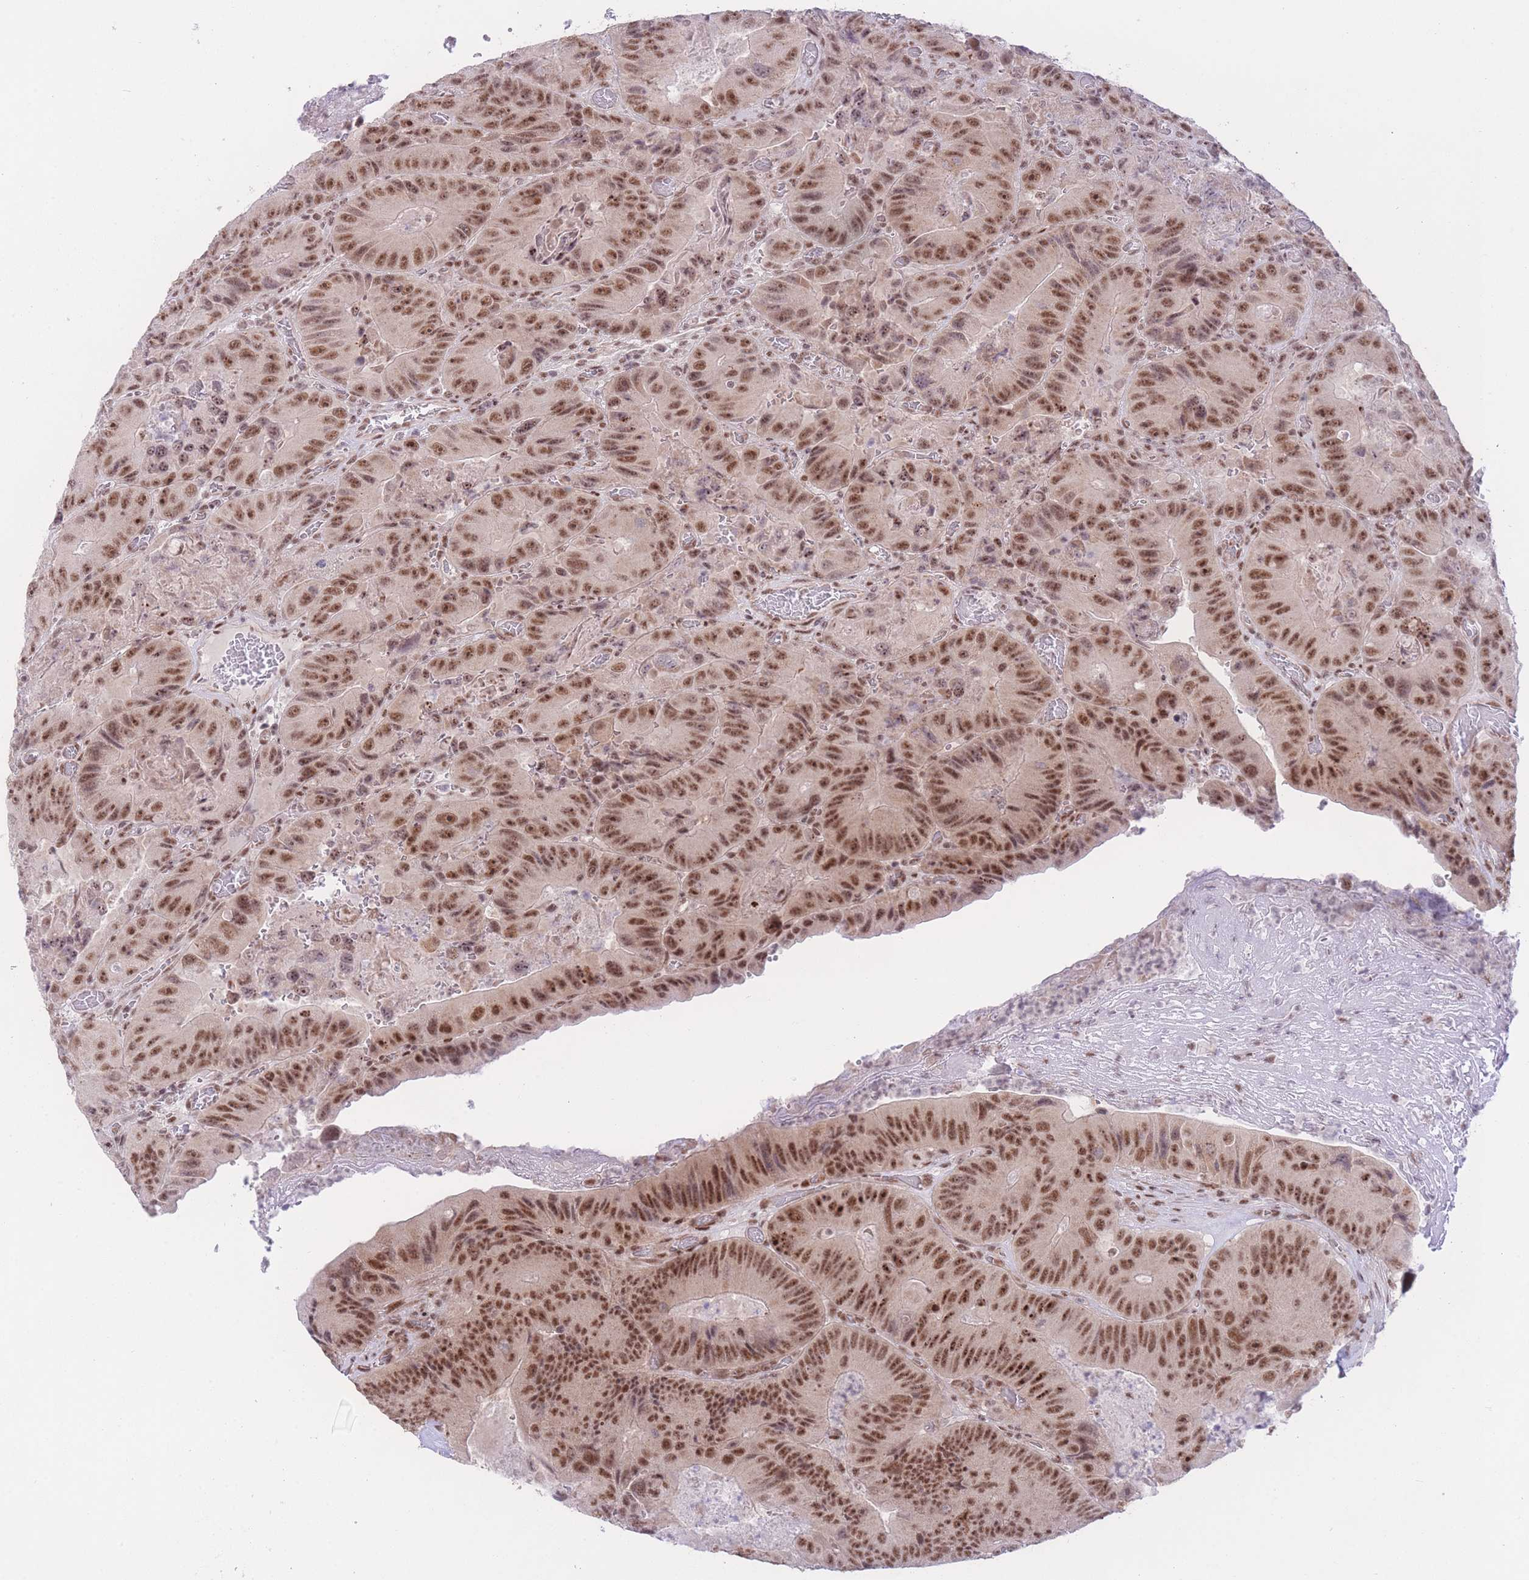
{"staining": {"intensity": "moderate", "quantity": ">75%", "location": "nuclear"}, "tissue": "colorectal cancer", "cell_type": "Tumor cells", "image_type": "cancer", "snomed": [{"axis": "morphology", "description": "Adenocarcinoma, NOS"}, {"axis": "topography", "description": "Colon"}], "caption": "Immunohistochemistry (IHC) (DAB (3,3'-diaminobenzidine)) staining of colorectal cancer (adenocarcinoma) displays moderate nuclear protein expression in about >75% of tumor cells.", "gene": "PCIF1", "patient": {"sex": "female", "age": 86}}